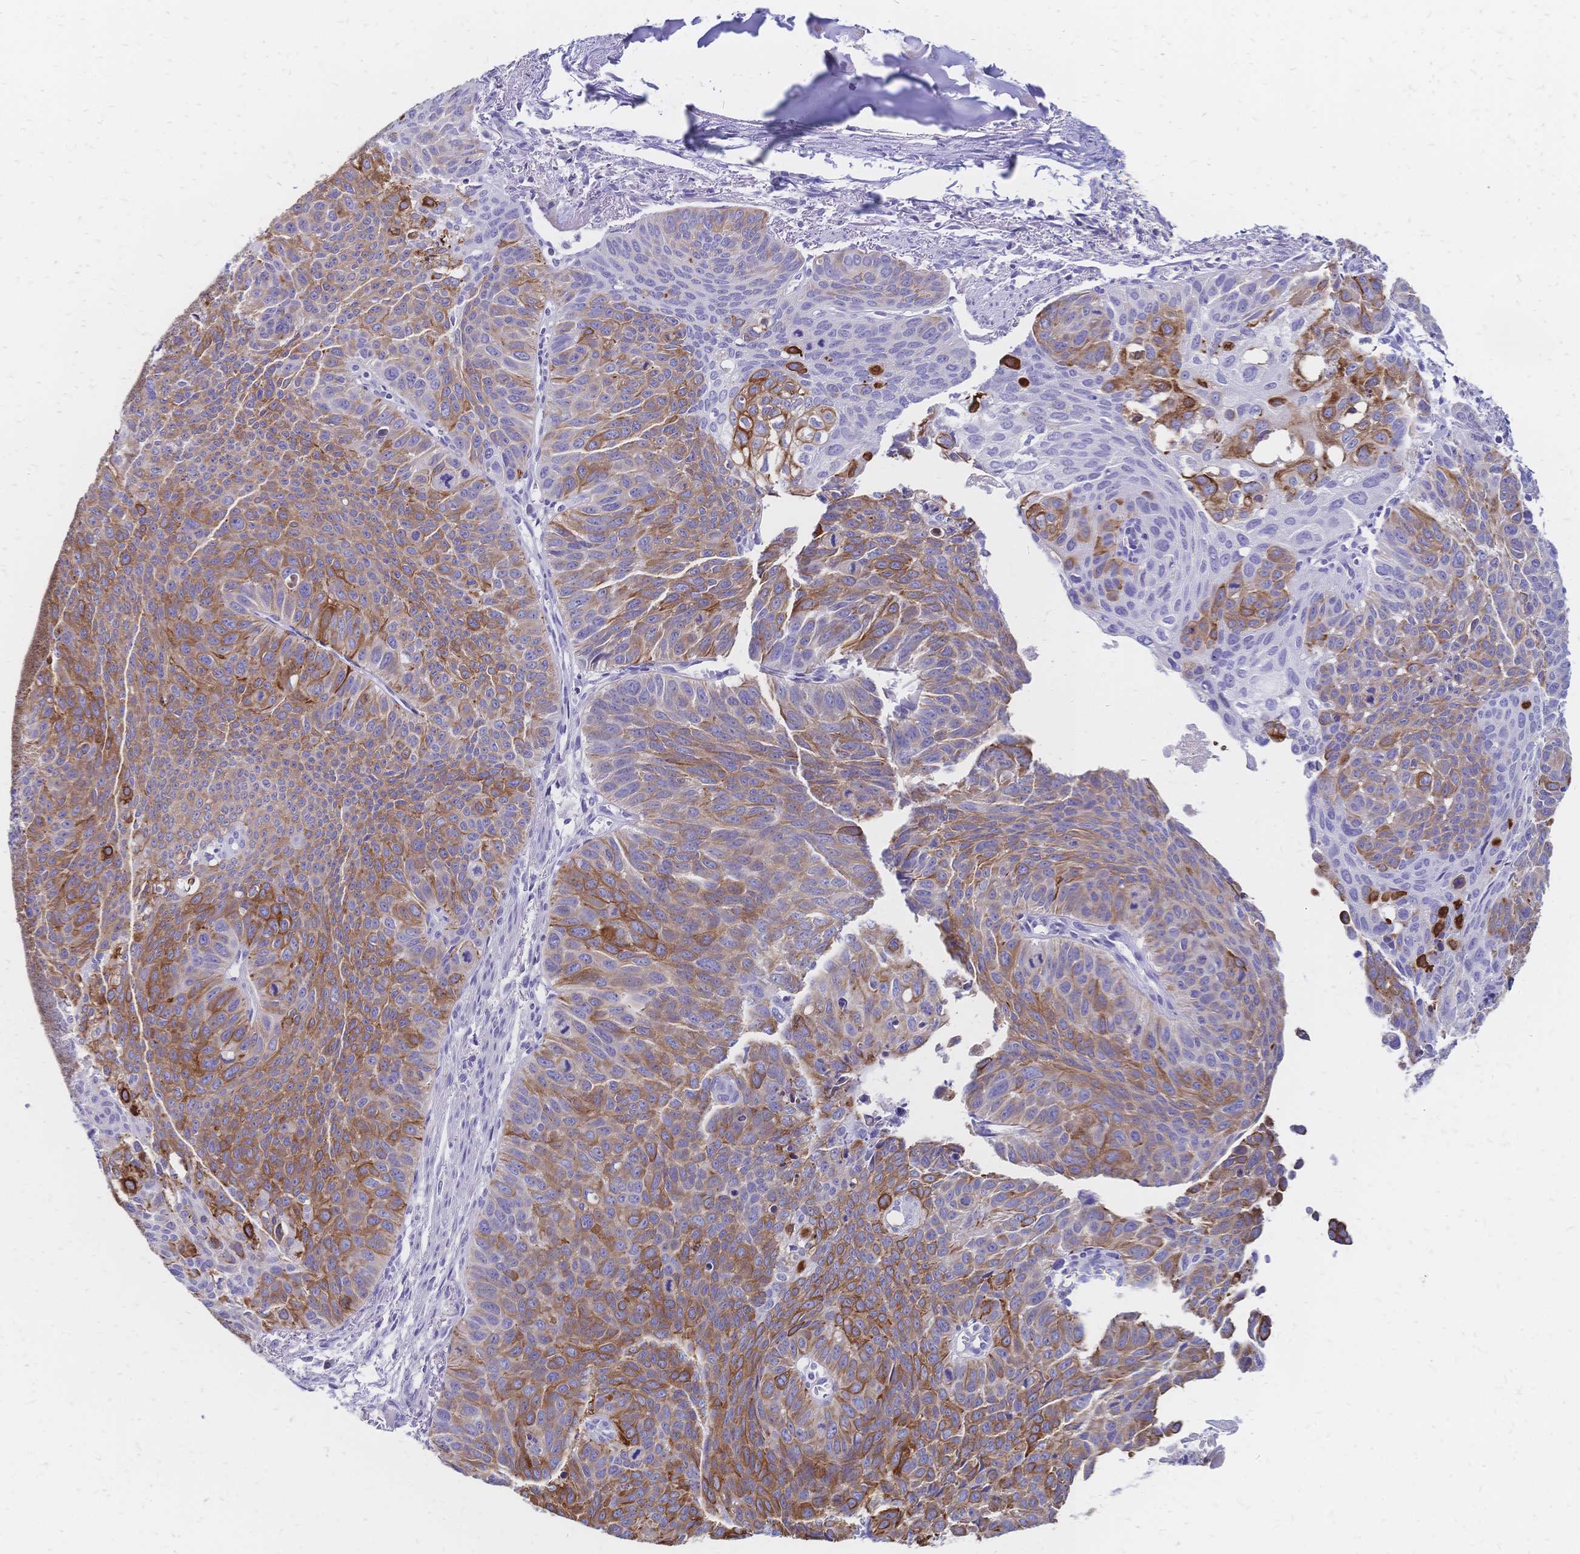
{"staining": {"intensity": "moderate", "quantity": "25%-75%", "location": "cytoplasmic/membranous"}, "tissue": "lung cancer", "cell_type": "Tumor cells", "image_type": "cancer", "snomed": [{"axis": "morphology", "description": "Squamous cell carcinoma, NOS"}, {"axis": "topography", "description": "Lung"}], "caption": "Immunohistochemistry (IHC) of lung cancer demonstrates medium levels of moderate cytoplasmic/membranous positivity in about 25%-75% of tumor cells. (brown staining indicates protein expression, while blue staining denotes nuclei).", "gene": "DTNB", "patient": {"sex": "male", "age": 71}}